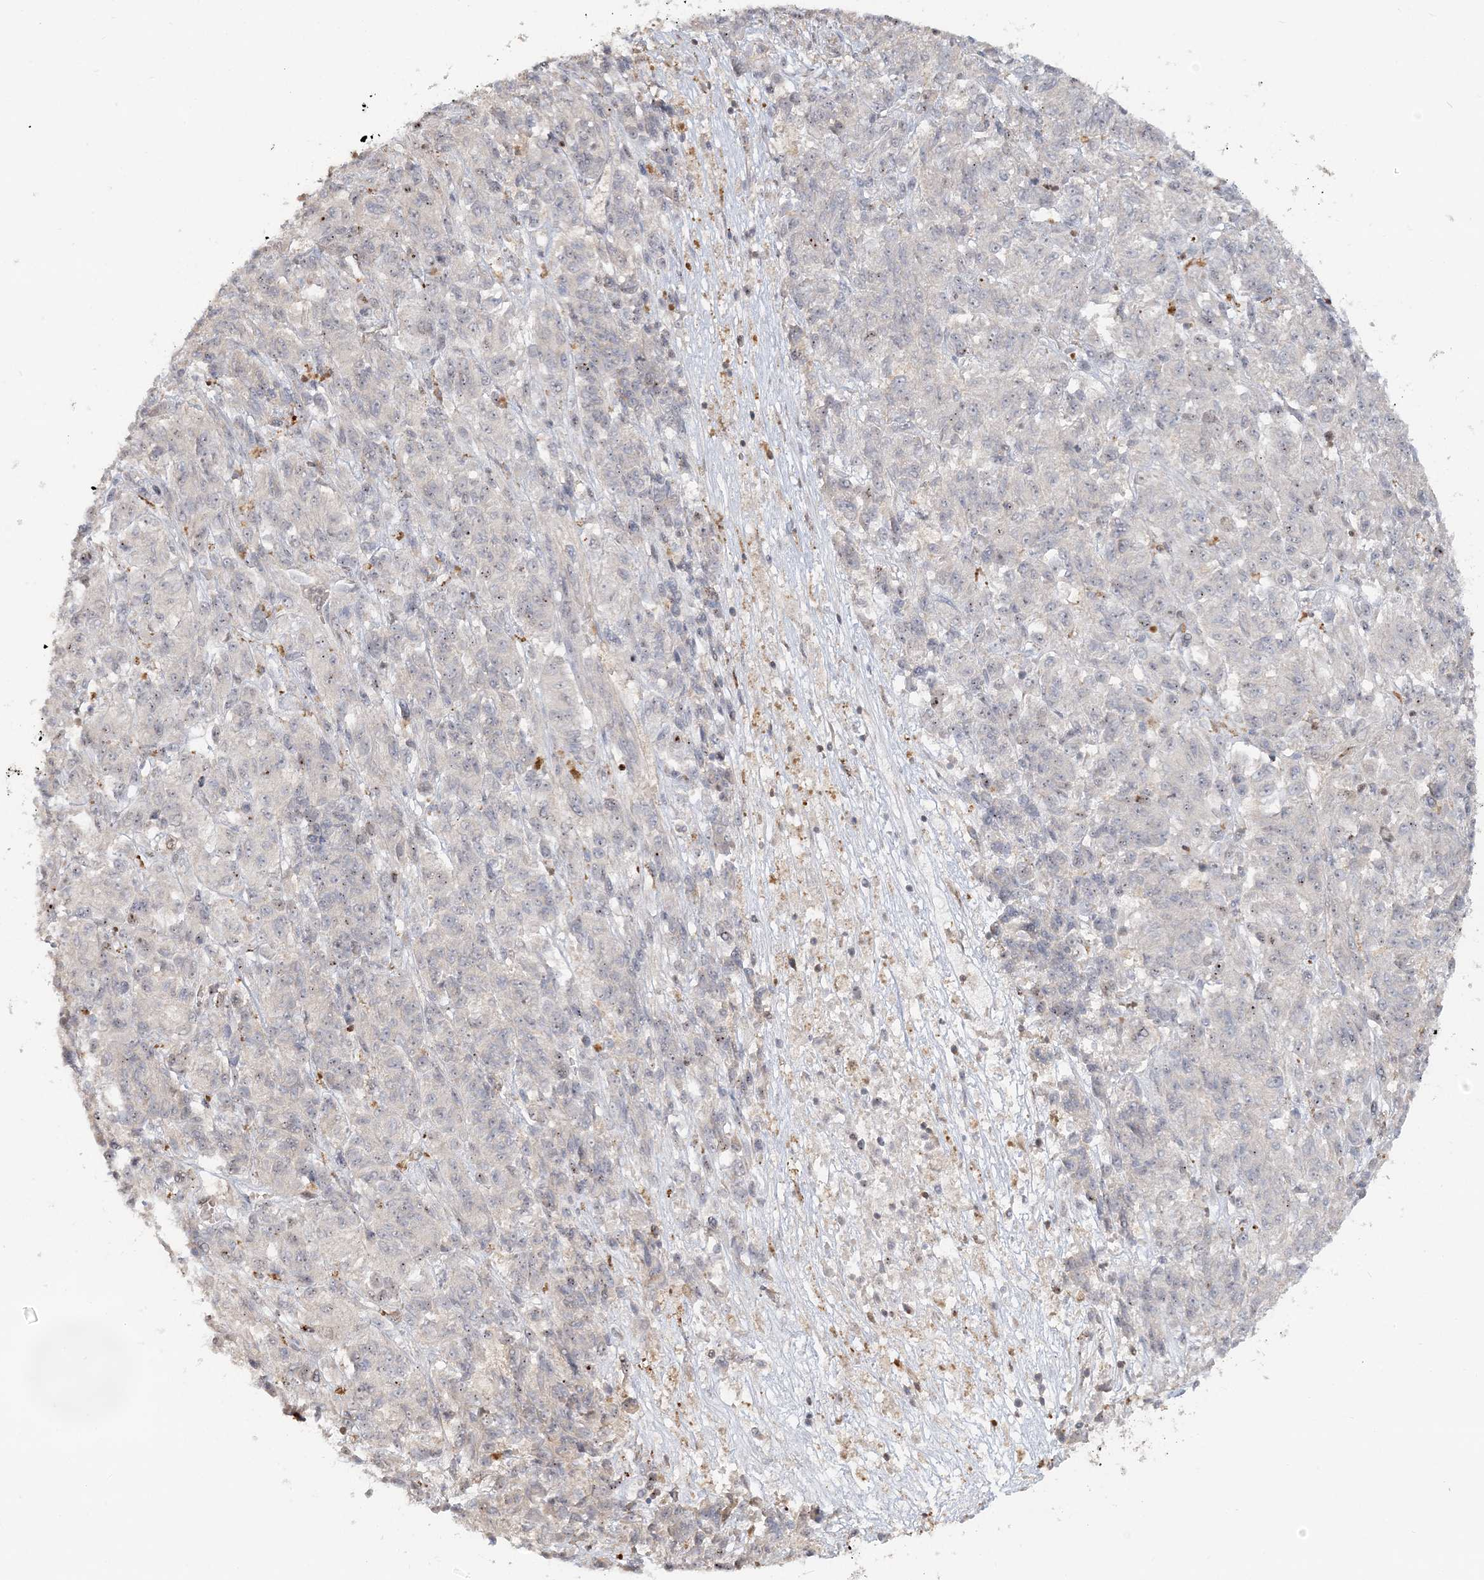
{"staining": {"intensity": "negative", "quantity": "none", "location": "none"}, "tissue": "melanoma", "cell_type": "Tumor cells", "image_type": "cancer", "snomed": [{"axis": "morphology", "description": "Malignant melanoma, Metastatic site"}, {"axis": "topography", "description": "Lung"}], "caption": "Tumor cells show no significant expression in malignant melanoma (metastatic site).", "gene": "SUMO2", "patient": {"sex": "male", "age": 64}}